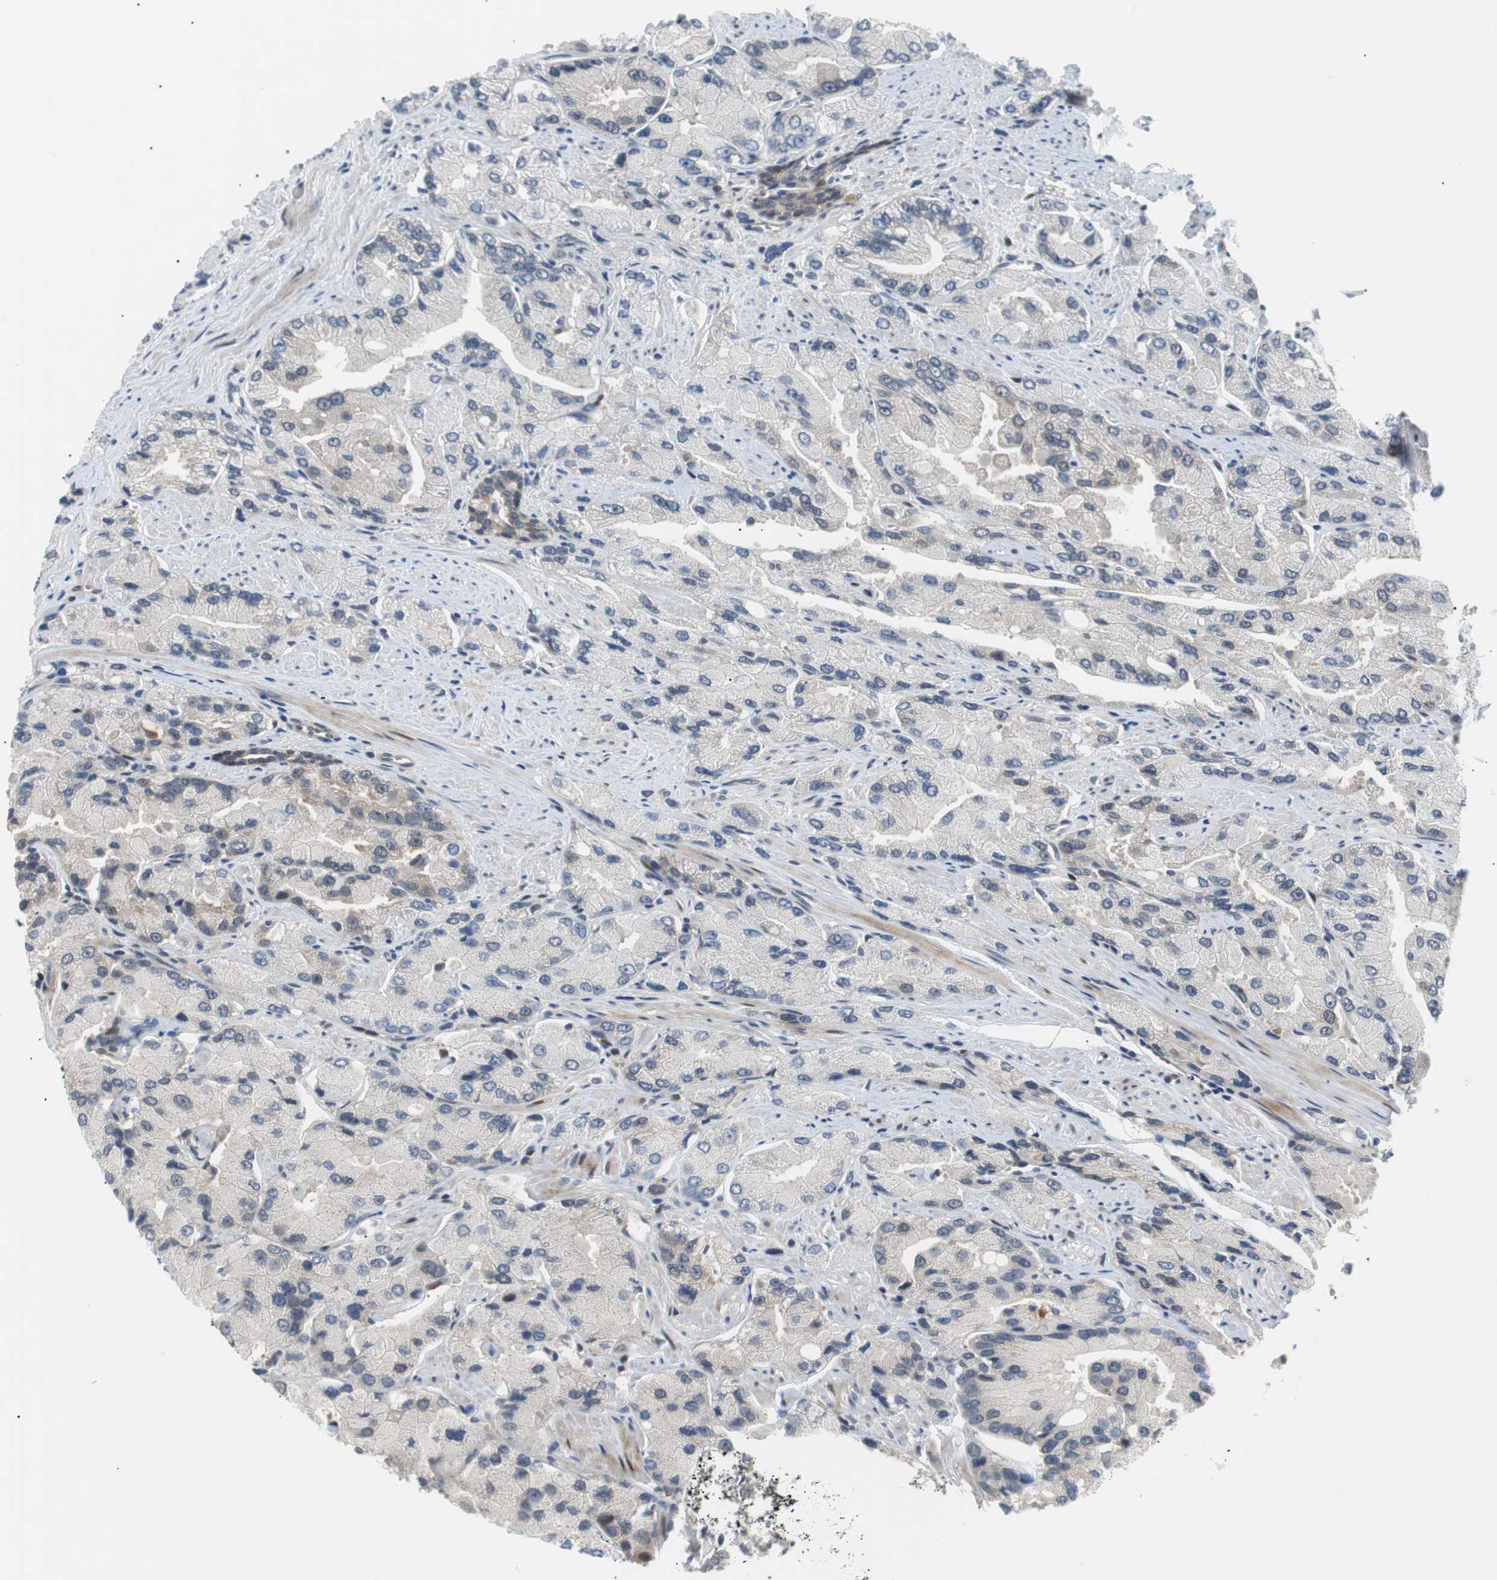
{"staining": {"intensity": "negative", "quantity": "none", "location": "none"}, "tissue": "prostate cancer", "cell_type": "Tumor cells", "image_type": "cancer", "snomed": [{"axis": "morphology", "description": "Adenocarcinoma, High grade"}, {"axis": "topography", "description": "Prostate"}], "caption": "There is no significant positivity in tumor cells of prostate cancer (high-grade adenocarcinoma).", "gene": "MAP2K4", "patient": {"sex": "male", "age": 58}}